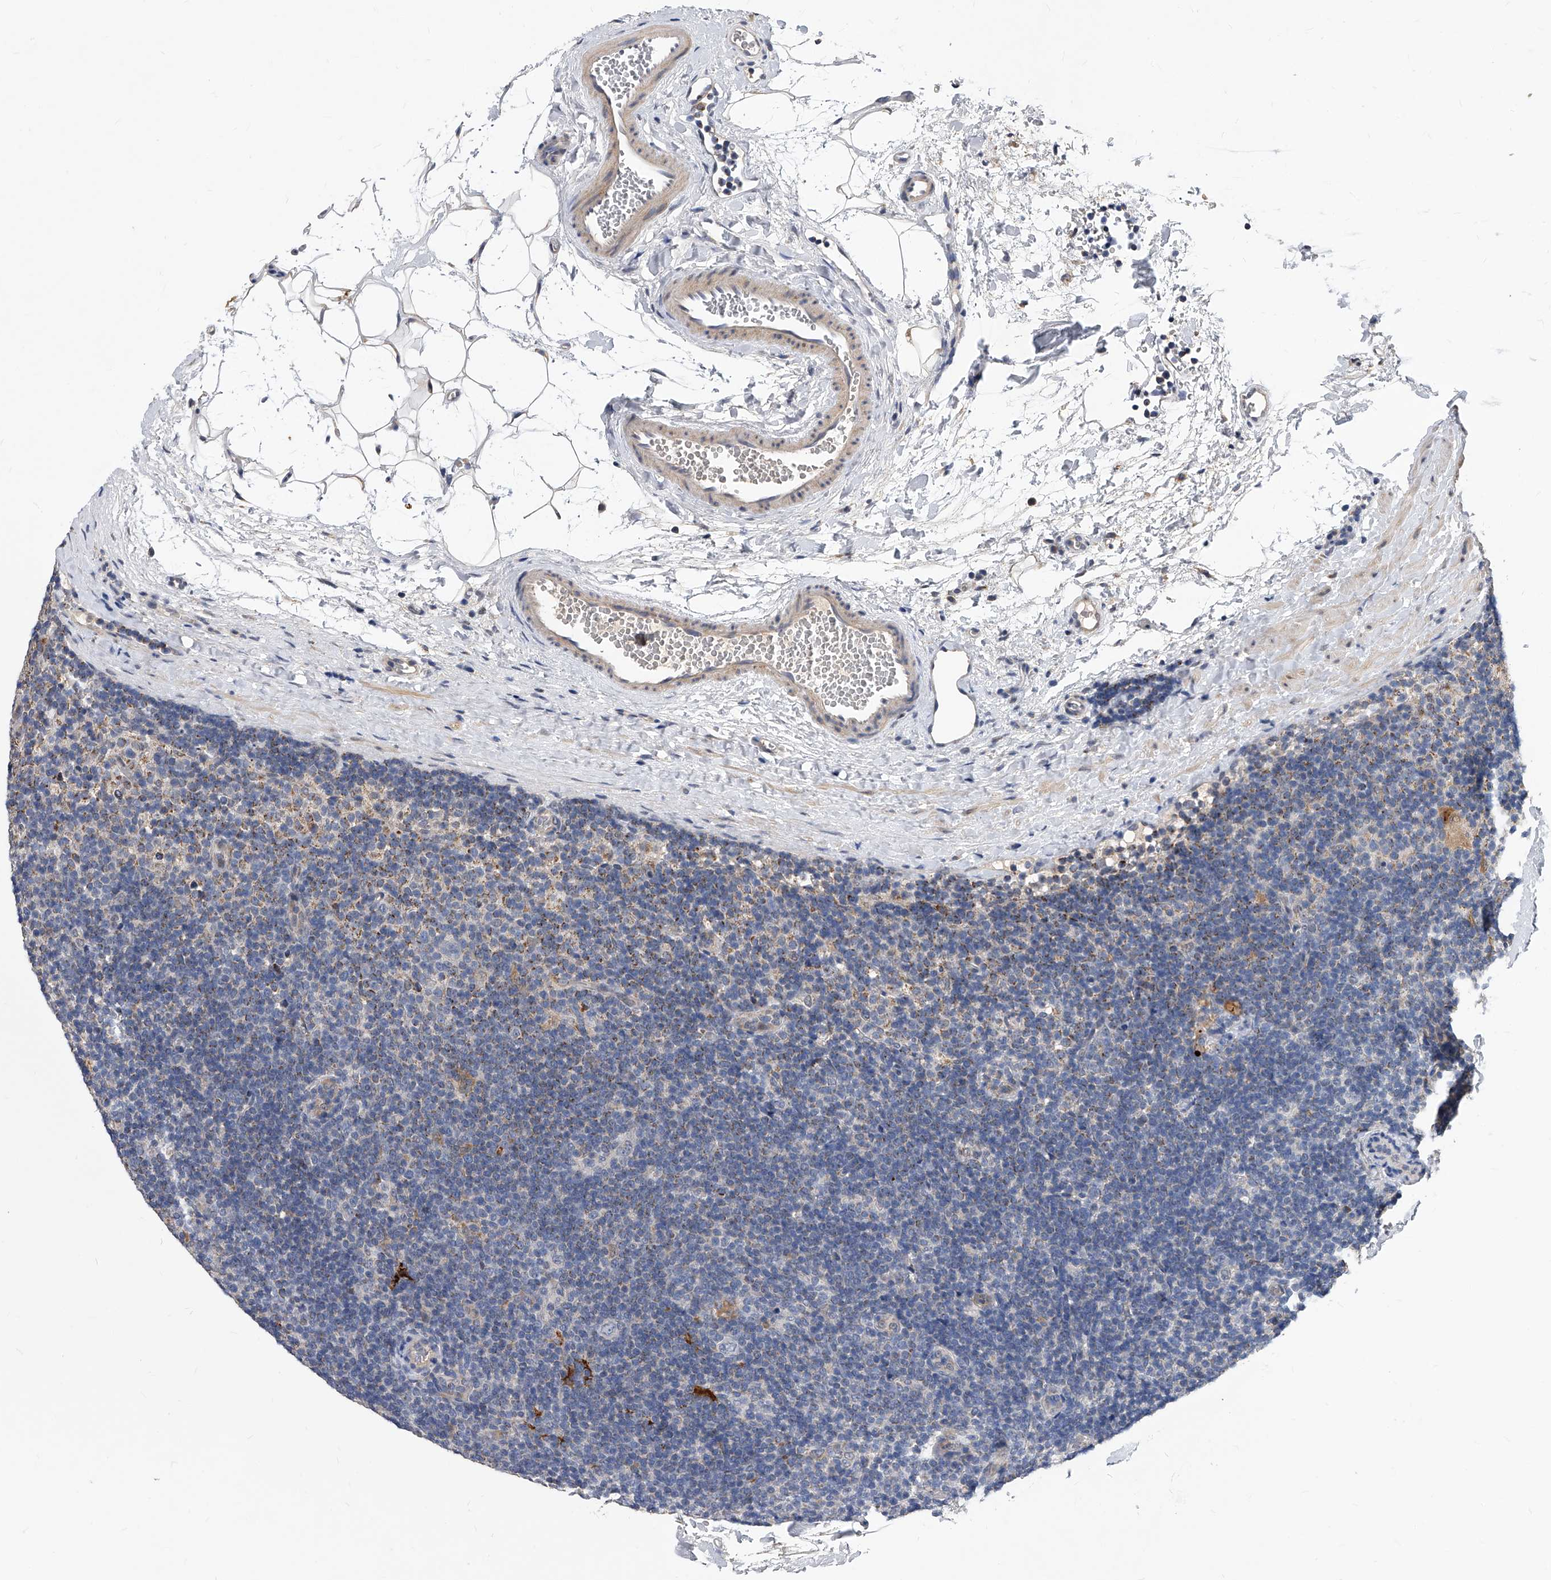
{"staining": {"intensity": "negative", "quantity": "none", "location": "none"}, "tissue": "lymphoma", "cell_type": "Tumor cells", "image_type": "cancer", "snomed": [{"axis": "morphology", "description": "Hodgkin's disease, NOS"}, {"axis": "topography", "description": "Lymph node"}], "caption": "Immunohistochemical staining of human lymphoma displays no significant expression in tumor cells. The staining was performed using DAB (3,3'-diaminobenzidine) to visualize the protein expression in brown, while the nuclei were stained in blue with hematoxylin (Magnification: 20x).", "gene": "SOBP", "patient": {"sex": "female", "age": 57}}